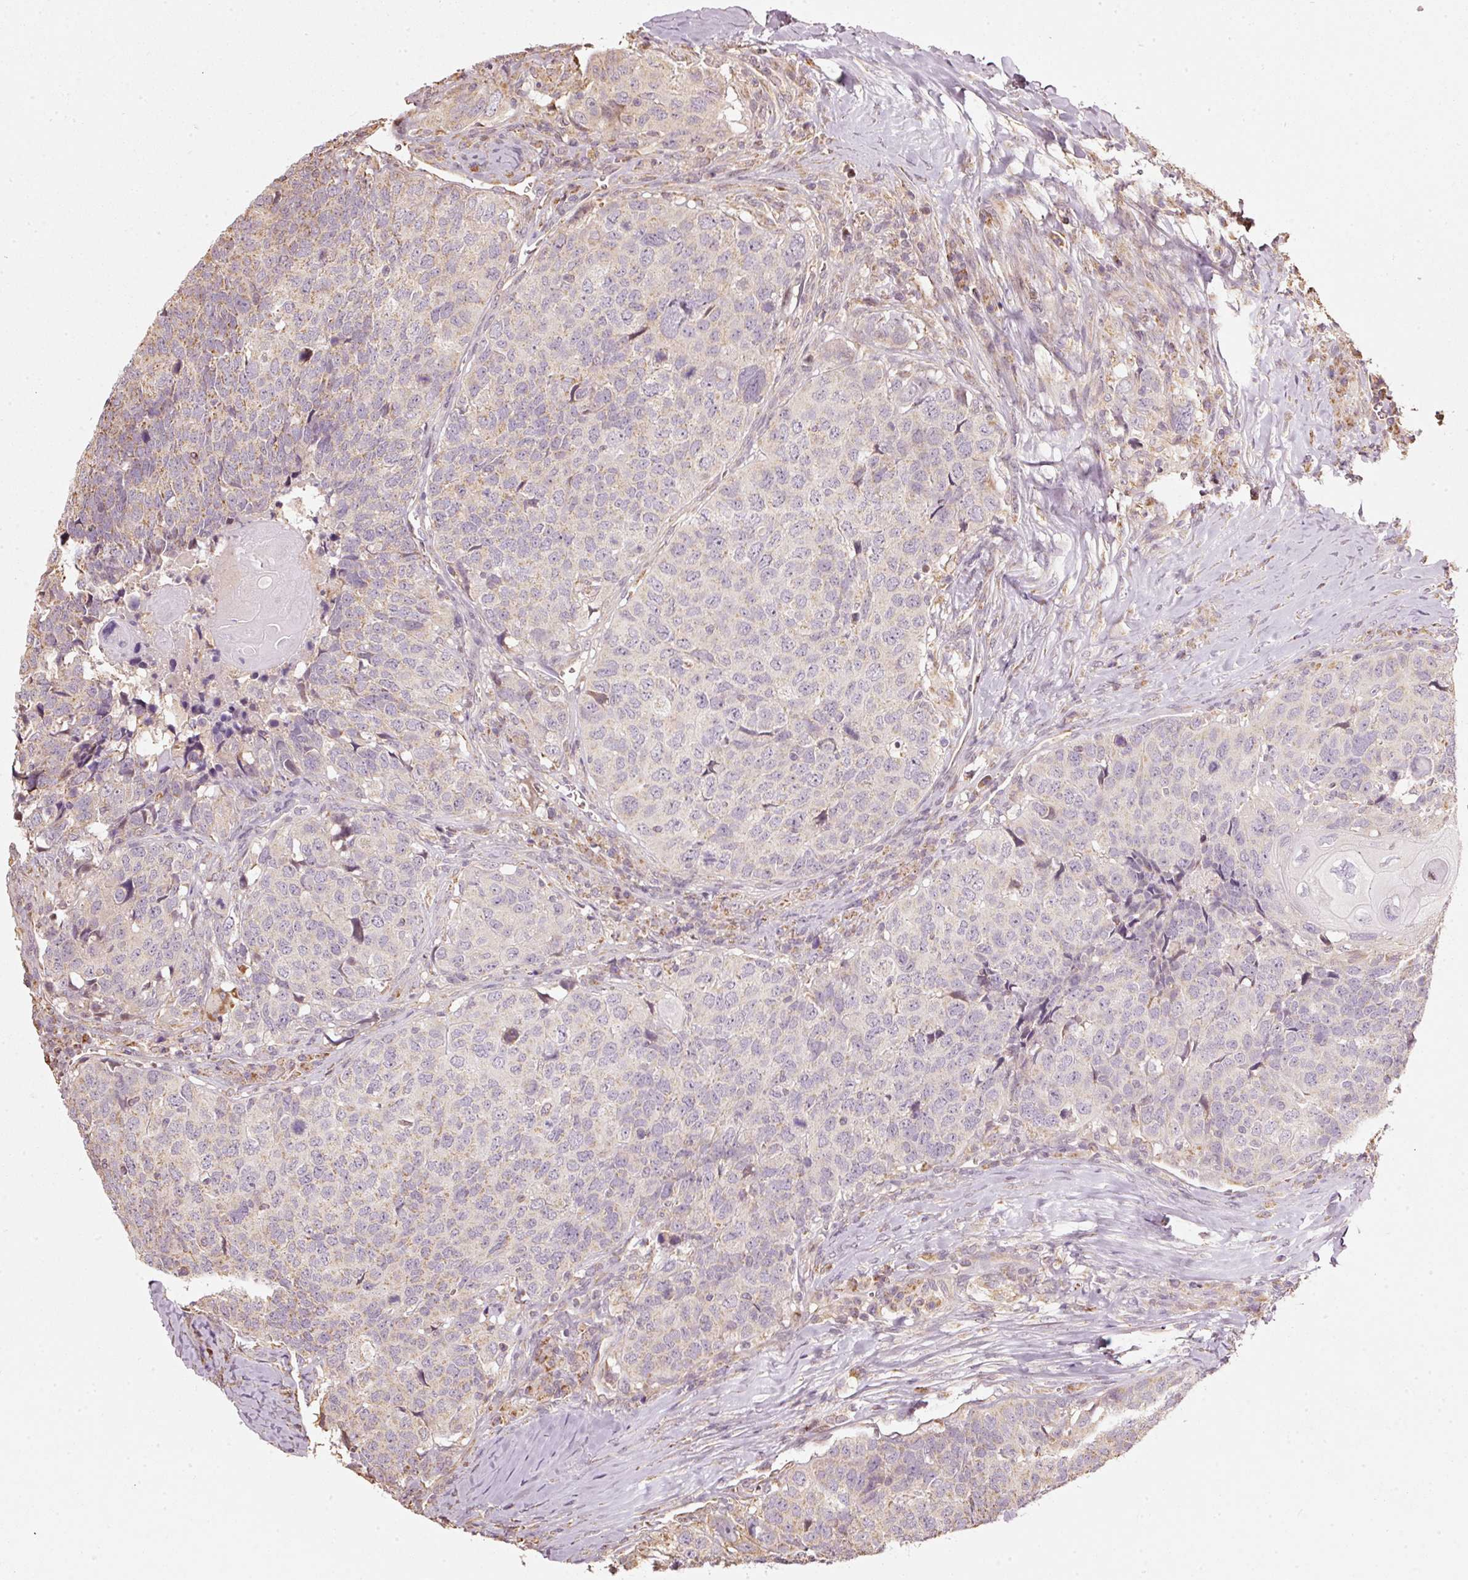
{"staining": {"intensity": "weak", "quantity": "<25%", "location": "cytoplasmic/membranous"}, "tissue": "head and neck cancer", "cell_type": "Tumor cells", "image_type": "cancer", "snomed": [{"axis": "morphology", "description": "Squamous cell carcinoma, NOS"}, {"axis": "topography", "description": "Head-Neck"}], "caption": "Head and neck cancer was stained to show a protein in brown. There is no significant staining in tumor cells. (Stains: DAB immunohistochemistry (IHC) with hematoxylin counter stain, Microscopy: brightfield microscopy at high magnification).", "gene": "RAB35", "patient": {"sex": "male", "age": 66}}